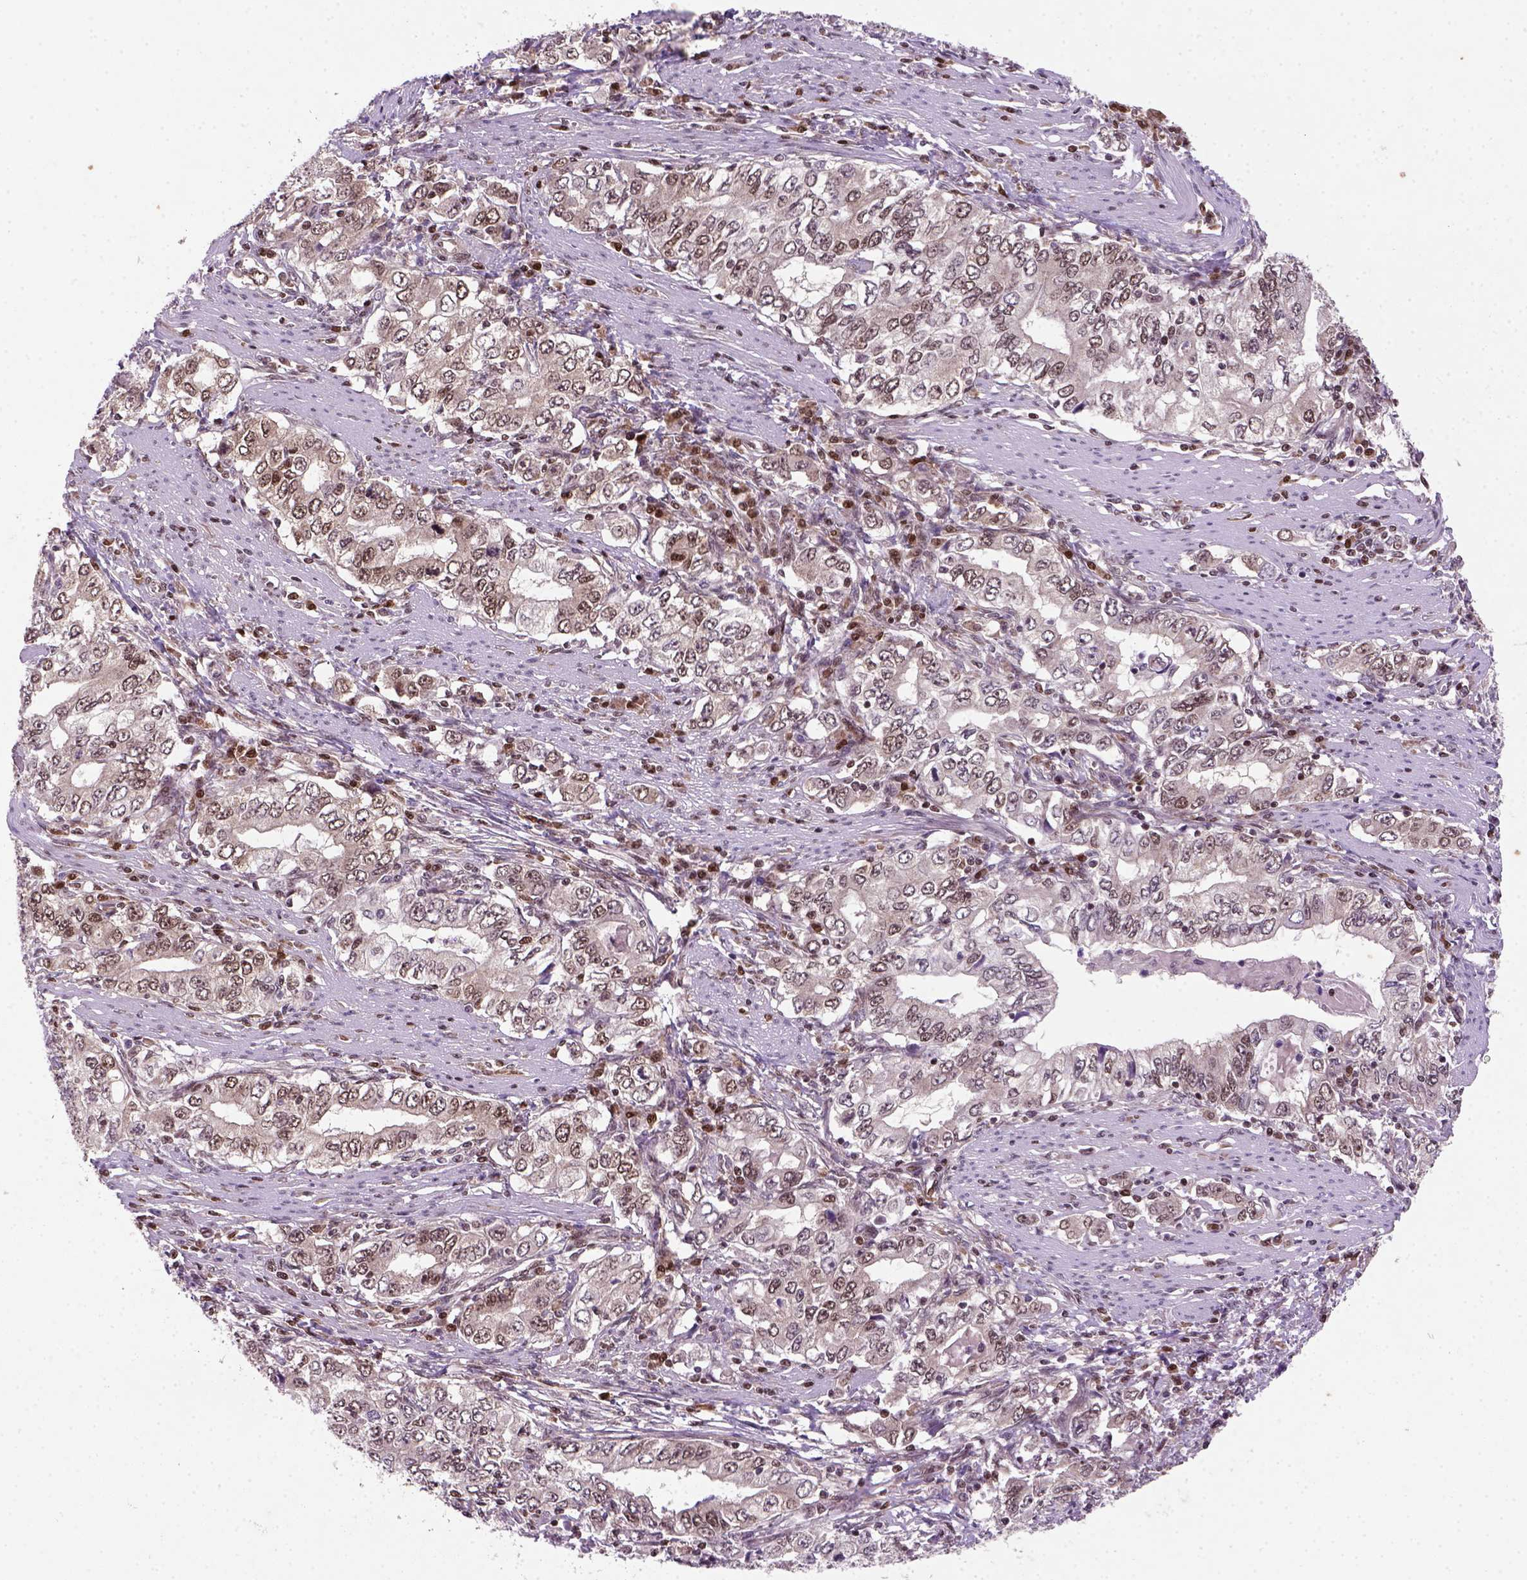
{"staining": {"intensity": "moderate", "quantity": ">75%", "location": "nuclear"}, "tissue": "stomach cancer", "cell_type": "Tumor cells", "image_type": "cancer", "snomed": [{"axis": "morphology", "description": "Adenocarcinoma, NOS"}, {"axis": "topography", "description": "Stomach, lower"}], "caption": "Protein expression analysis of human stomach adenocarcinoma reveals moderate nuclear expression in about >75% of tumor cells. (DAB IHC, brown staining for protein, blue staining for nuclei).", "gene": "MGMT", "patient": {"sex": "female", "age": 72}}